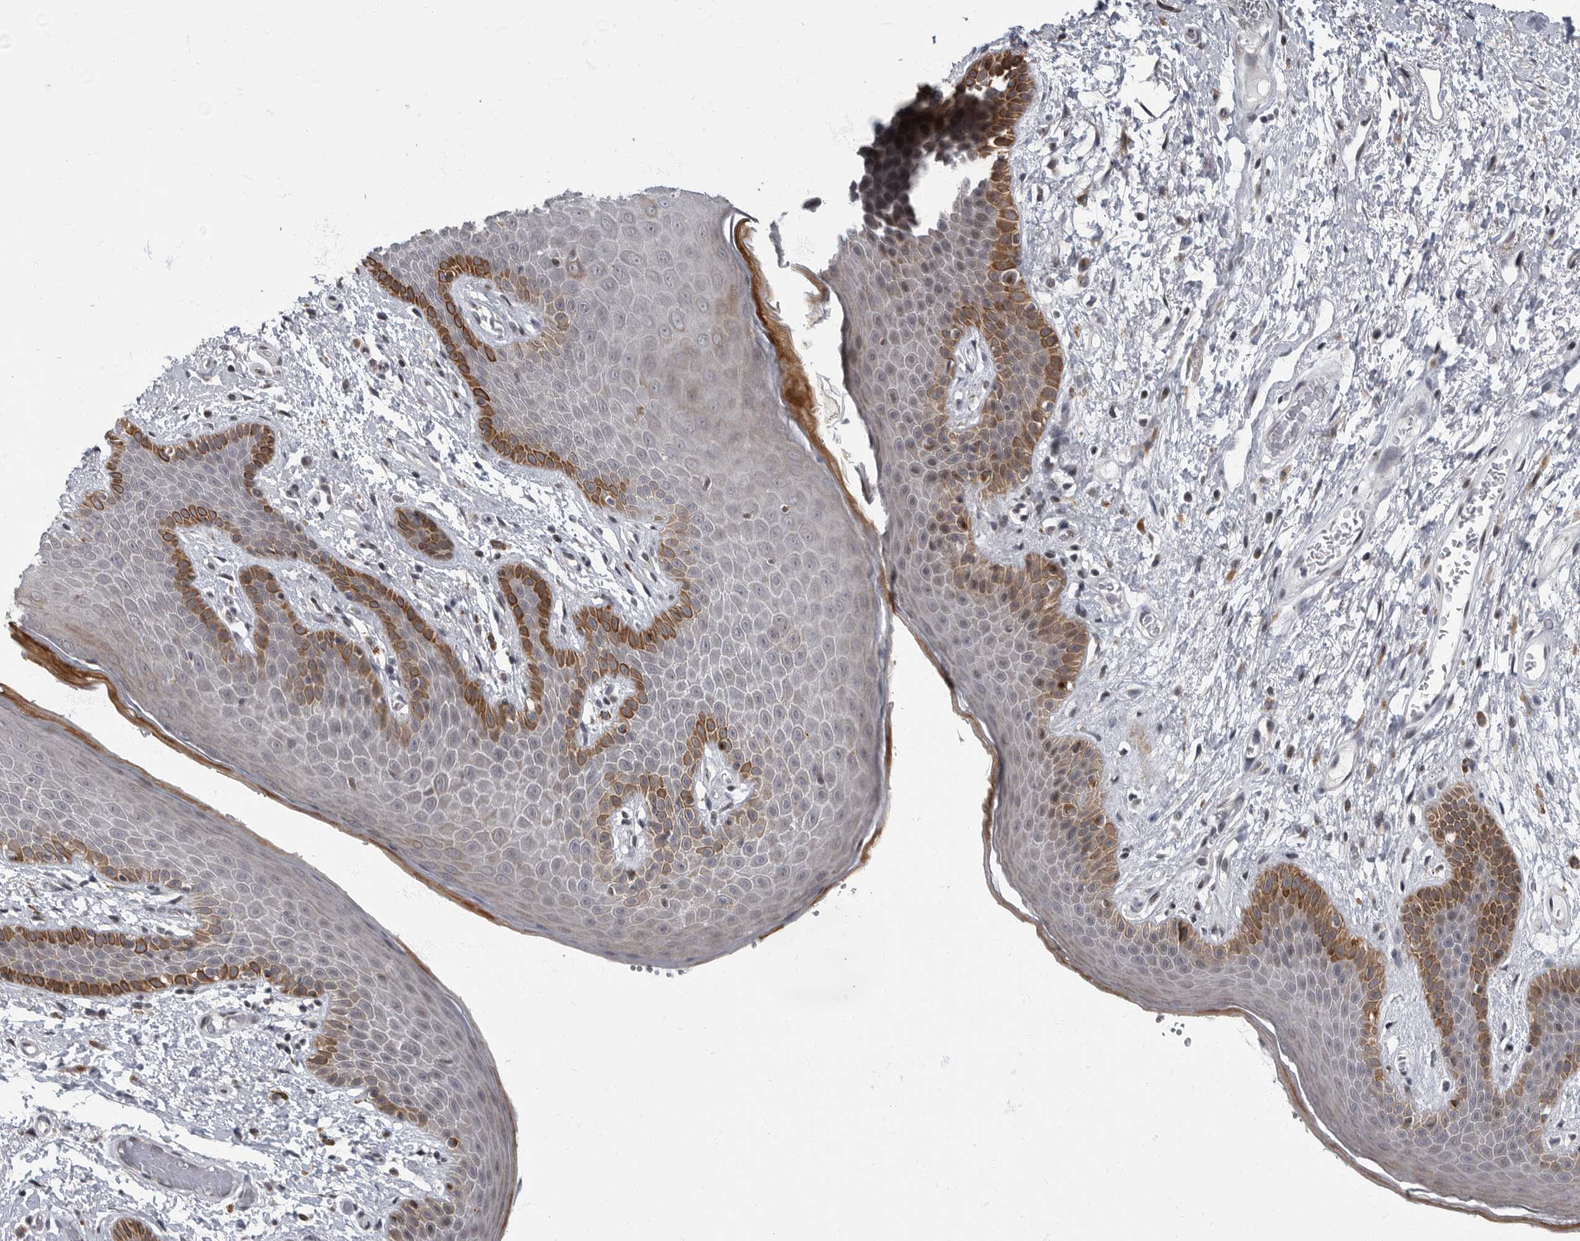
{"staining": {"intensity": "moderate", "quantity": "25%-75%", "location": "cytoplasmic/membranous"}, "tissue": "skin", "cell_type": "Epidermal cells", "image_type": "normal", "snomed": [{"axis": "morphology", "description": "Normal tissue, NOS"}, {"axis": "topography", "description": "Anal"}], "caption": "This image reveals IHC staining of unremarkable human skin, with medium moderate cytoplasmic/membranous staining in about 25%-75% of epidermal cells.", "gene": "EVI5", "patient": {"sex": "male", "age": 74}}